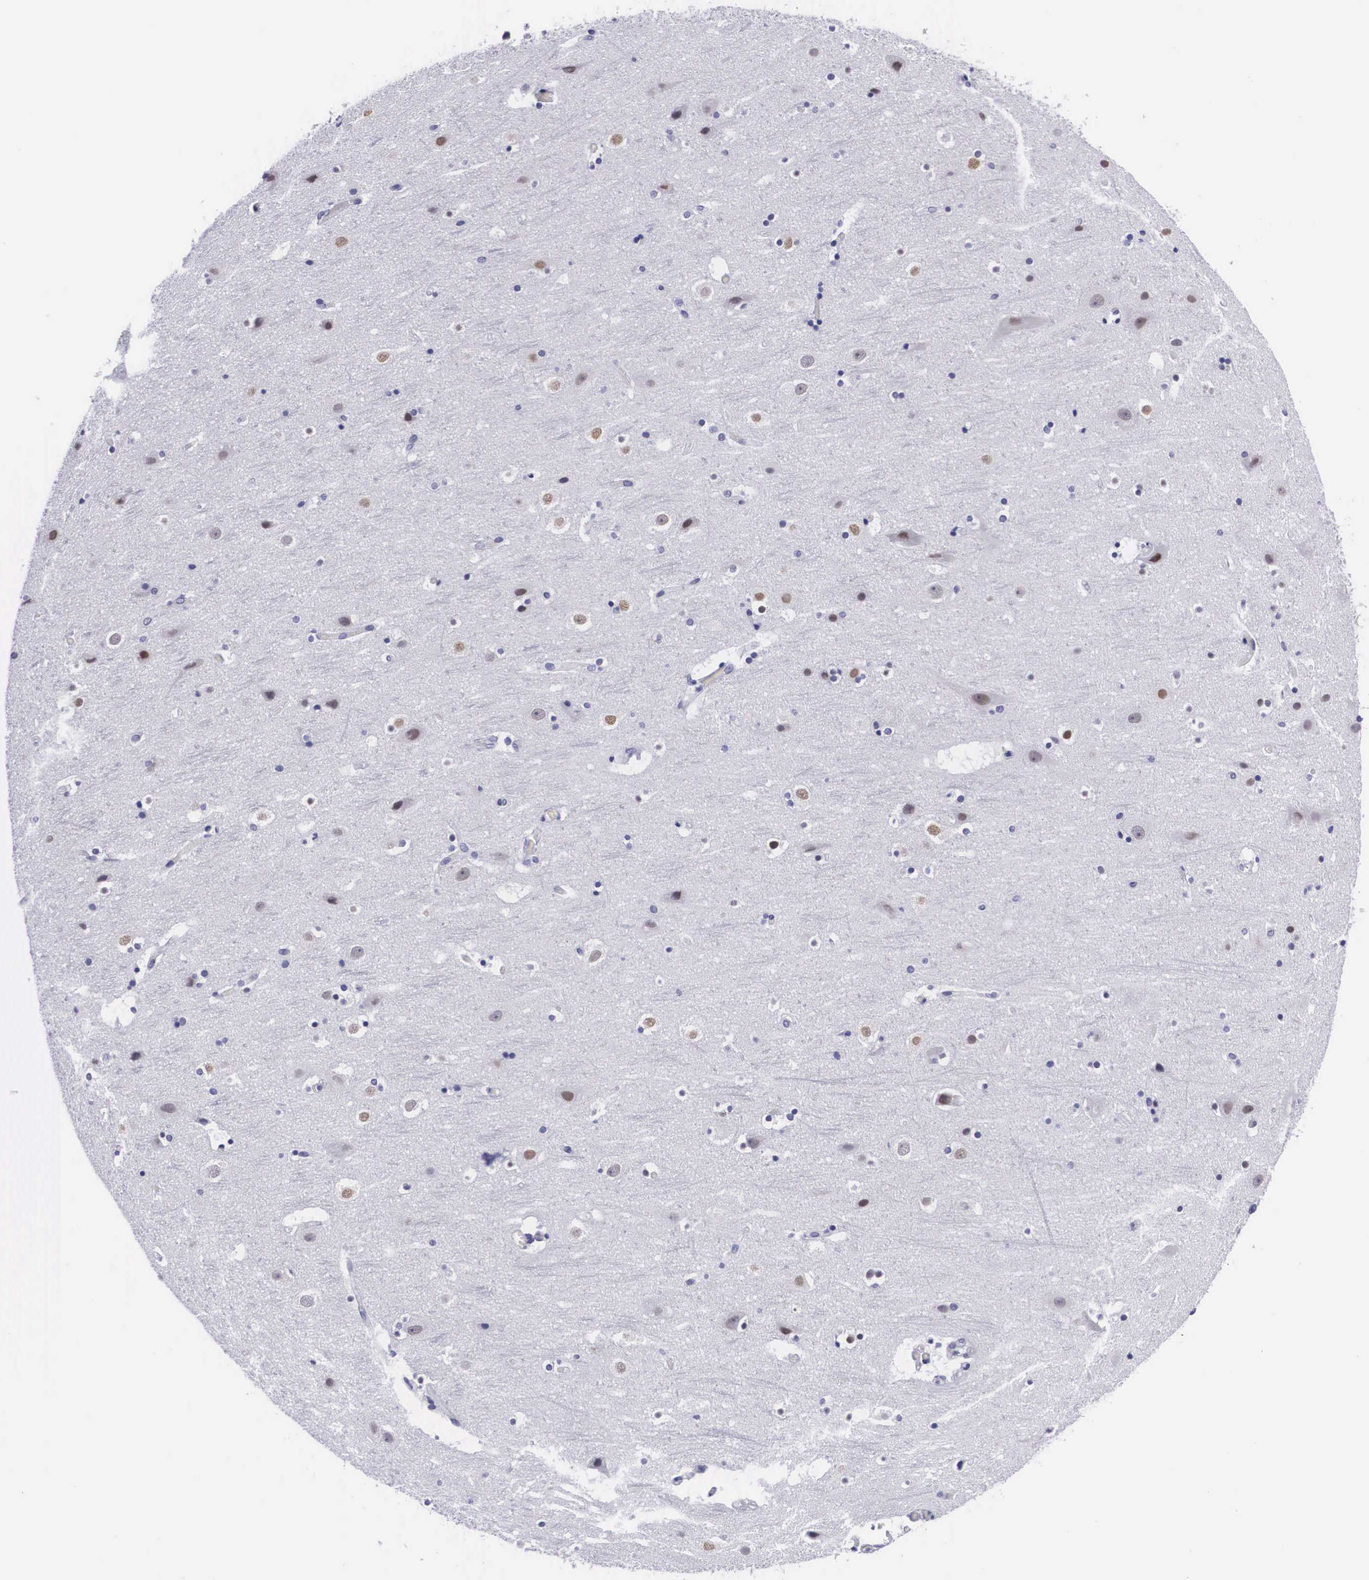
{"staining": {"intensity": "negative", "quantity": "none", "location": "none"}, "tissue": "cerebral cortex", "cell_type": "Endothelial cells", "image_type": "normal", "snomed": [{"axis": "morphology", "description": "Normal tissue, NOS"}, {"axis": "topography", "description": "Cerebral cortex"}], "caption": "Endothelial cells are negative for brown protein staining in benign cerebral cortex.", "gene": "C22orf31", "patient": {"sex": "male", "age": 45}}